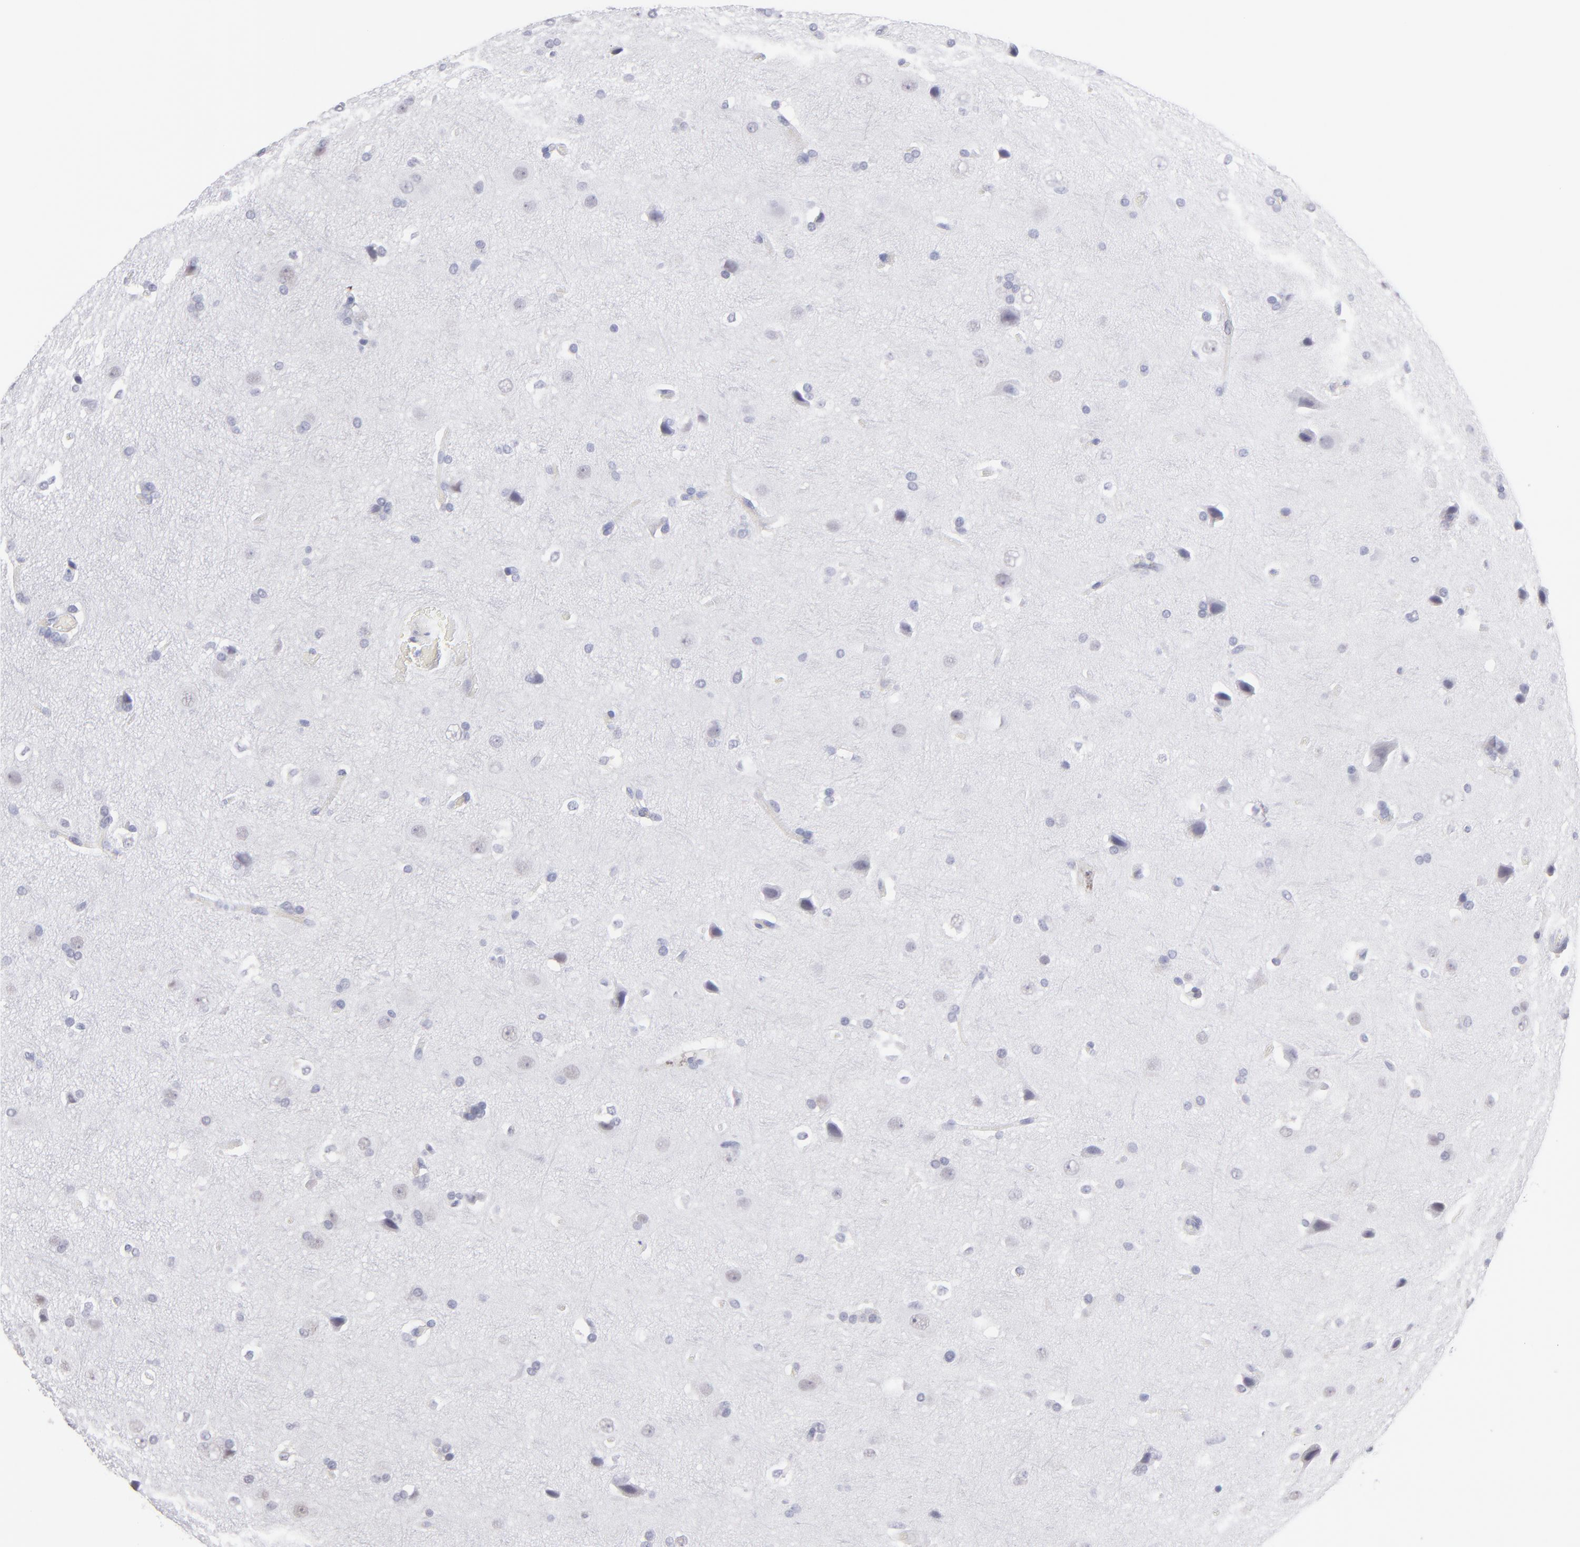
{"staining": {"intensity": "negative", "quantity": "none", "location": "none"}, "tissue": "glioma", "cell_type": "Tumor cells", "image_type": "cancer", "snomed": [{"axis": "morphology", "description": "Glioma, malignant, Low grade"}, {"axis": "topography", "description": "Cerebral cortex"}], "caption": "DAB (3,3'-diaminobenzidine) immunohistochemical staining of human low-grade glioma (malignant) exhibits no significant expression in tumor cells.", "gene": "ALDOB", "patient": {"sex": "female", "age": 47}}